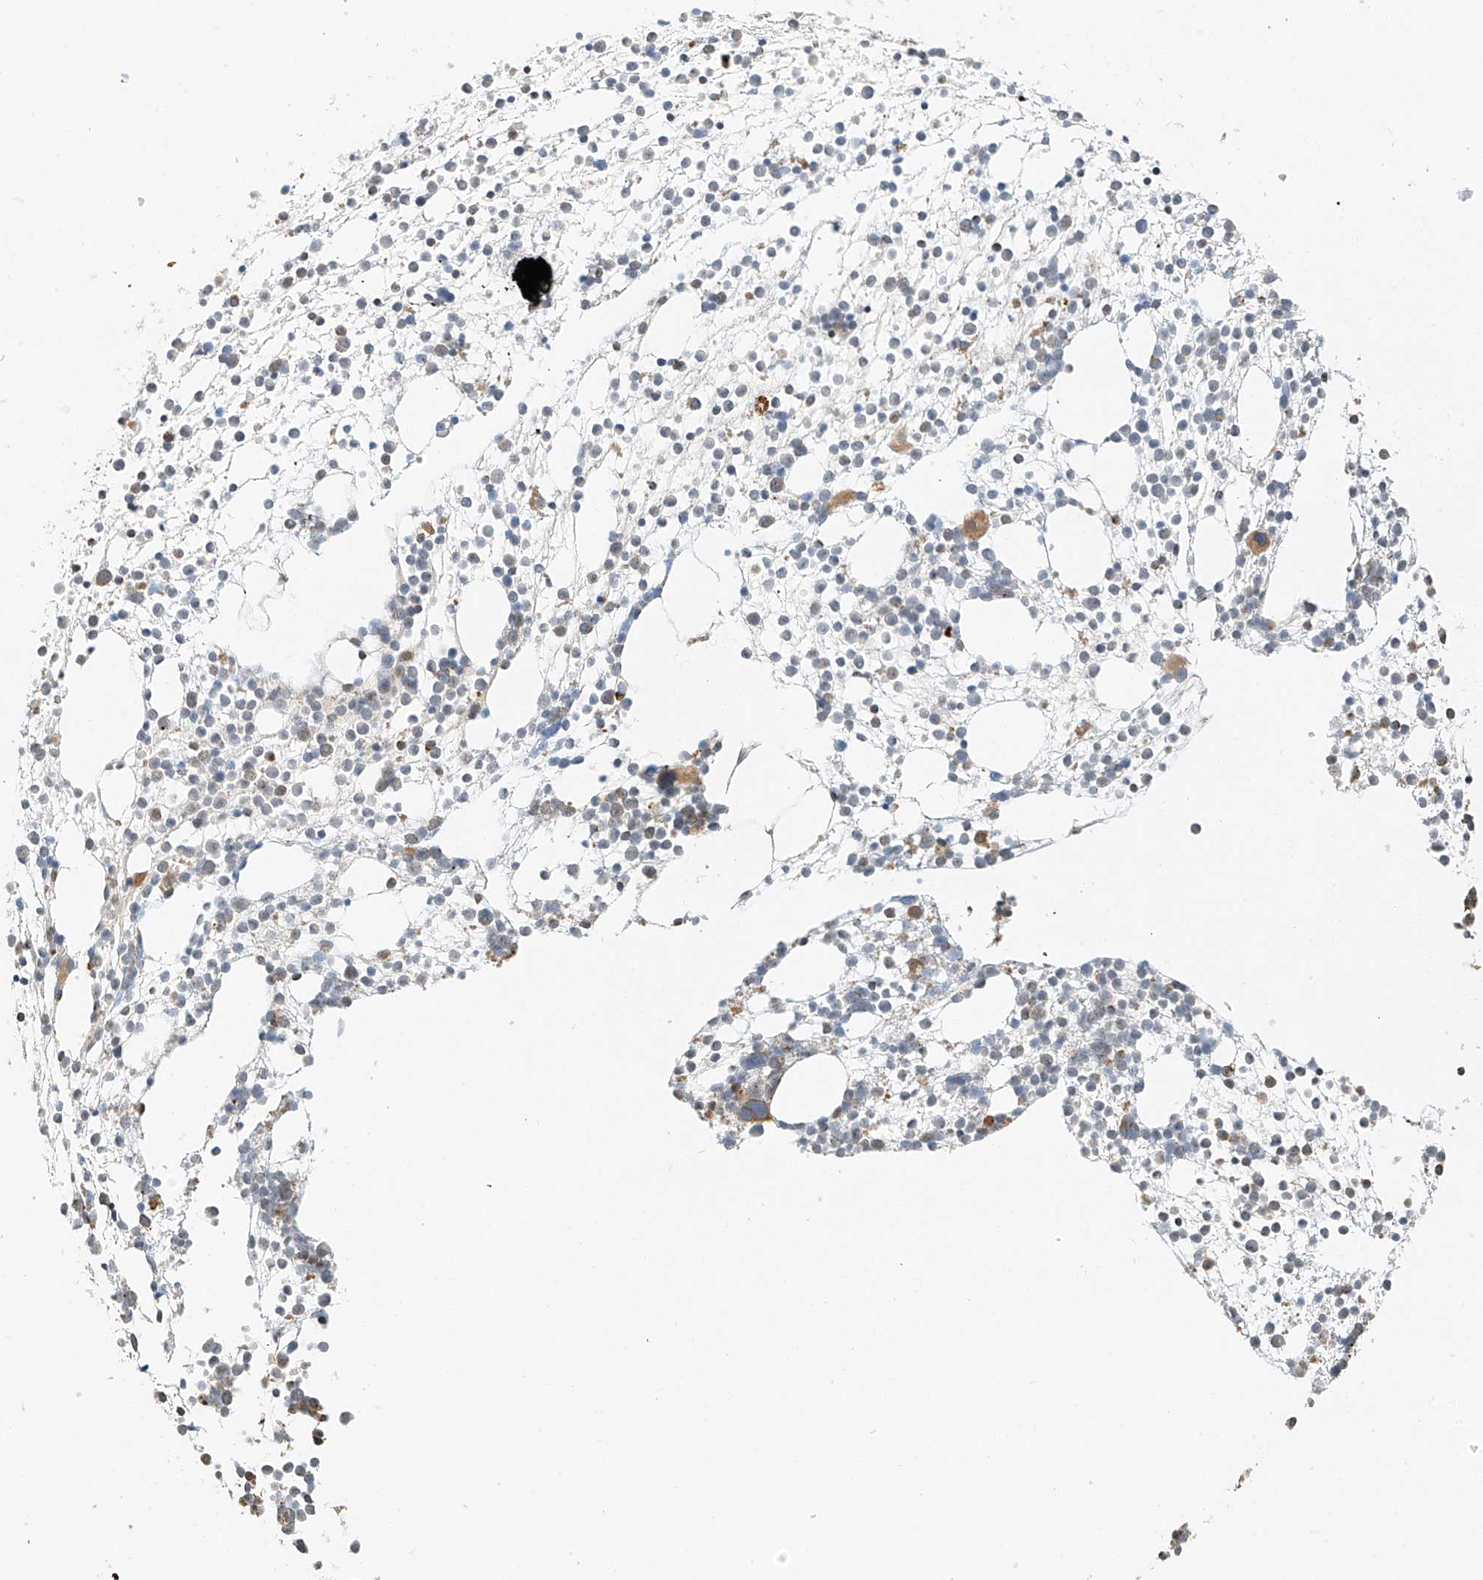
{"staining": {"intensity": "moderate", "quantity": "<25%", "location": "cytoplasmic/membranous"}, "tissue": "bone marrow", "cell_type": "Hematopoietic cells", "image_type": "normal", "snomed": [{"axis": "morphology", "description": "Normal tissue, NOS"}, {"axis": "topography", "description": "Bone marrow"}], "caption": "A brown stain shows moderate cytoplasmic/membranous expression of a protein in hematopoietic cells of normal bone marrow.", "gene": "YIPF7", "patient": {"sex": "male", "age": 54}}